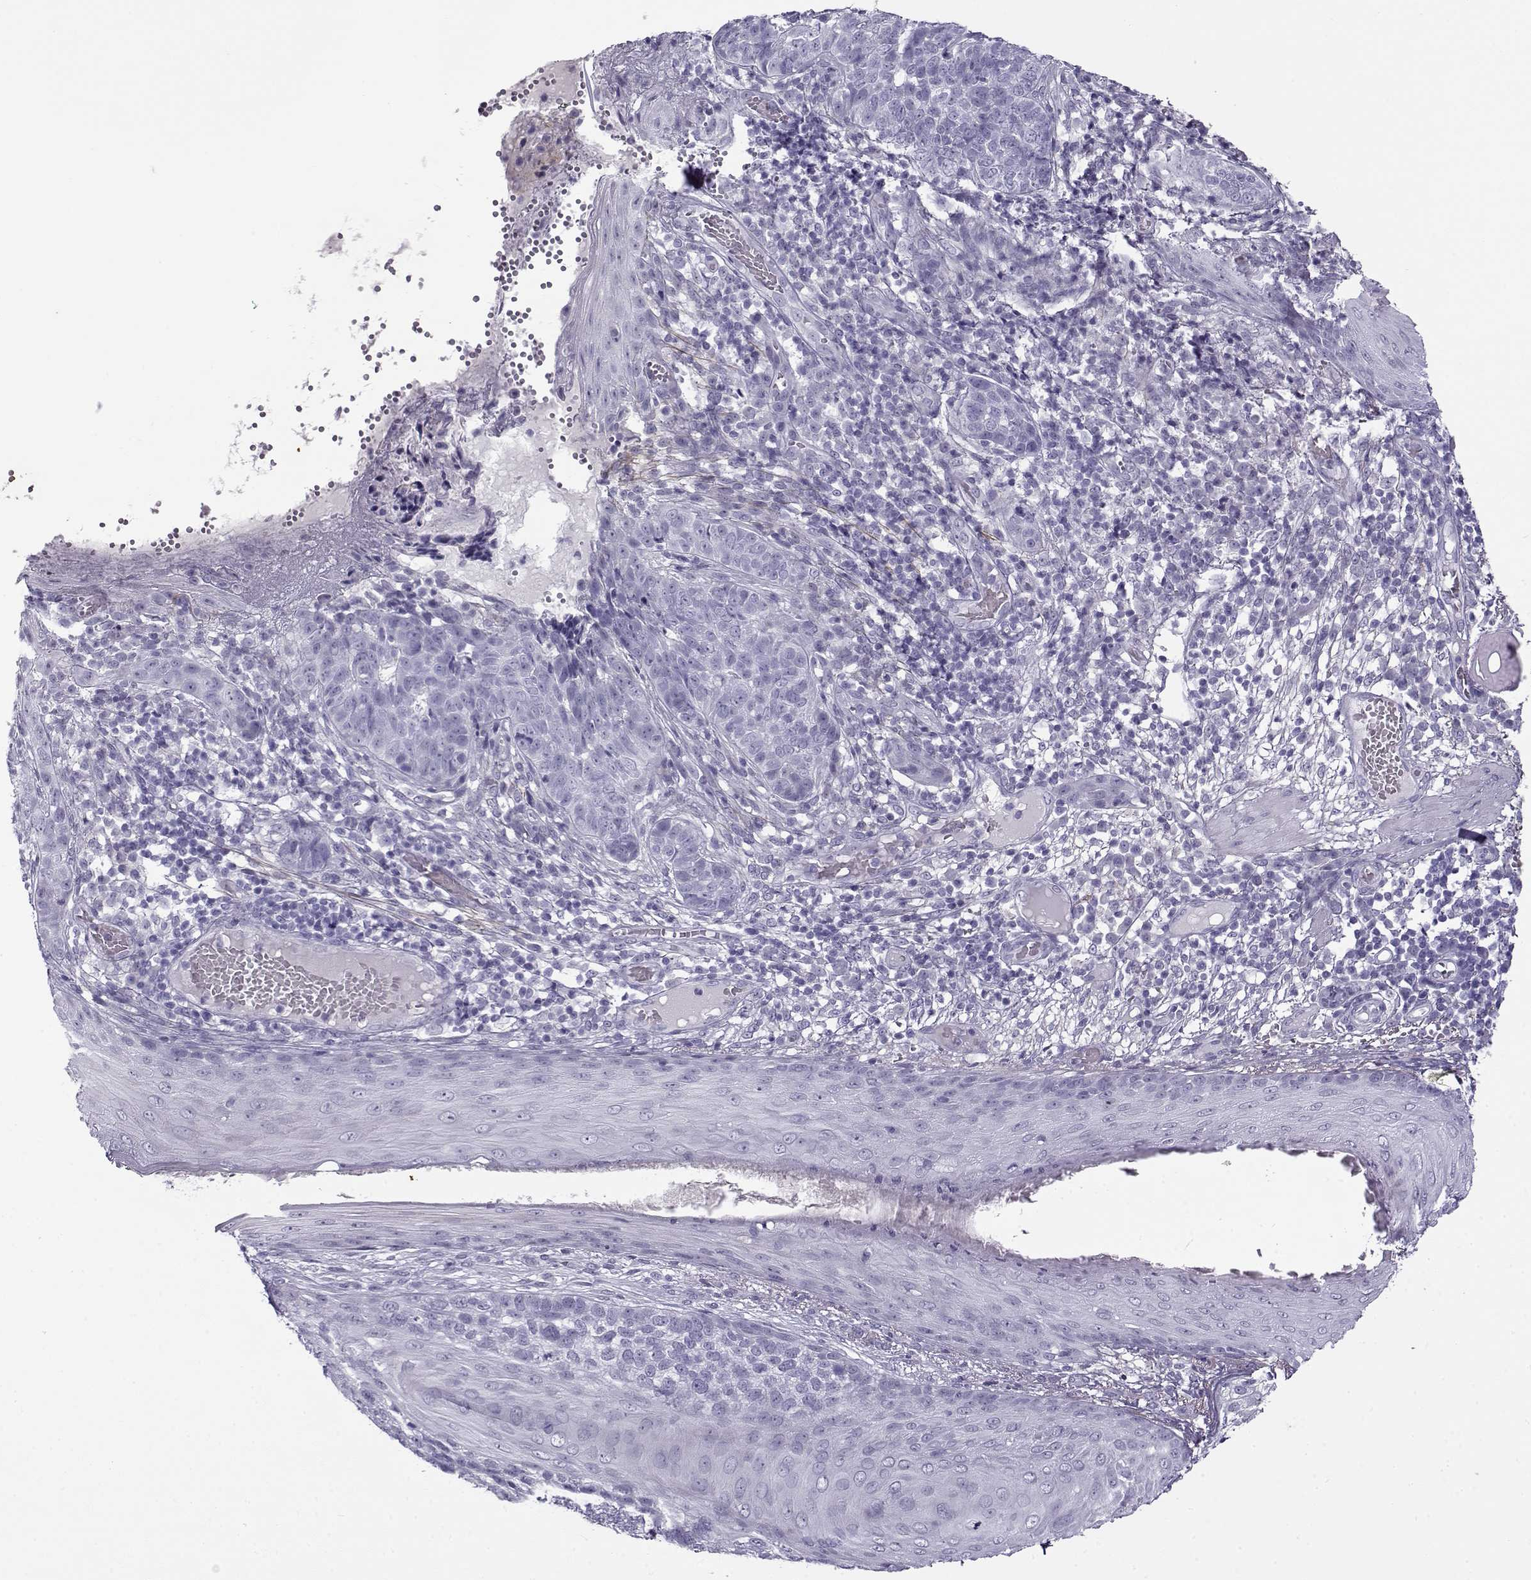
{"staining": {"intensity": "negative", "quantity": "none", "location": "none"}, "tissue": "skin cancer", "cell_type": "Tumor cells", "image_type": "cancer", "snomed": [{"axis": "morphology", "description": "Basal cell carcinoma"}, {"axis": "topography", "description": "Skin"}], "caption": "Immunohistochemical staining of skin cancer (basal cell carcinoma) displays no significant positivity in tumor cells. (DAB (3,3'-diaminobenzidine) IHC visualized using brightfield microscopy, high magnification).", "gene": "GTSF1L", "patient": {"sex": "female", "age": 69}}